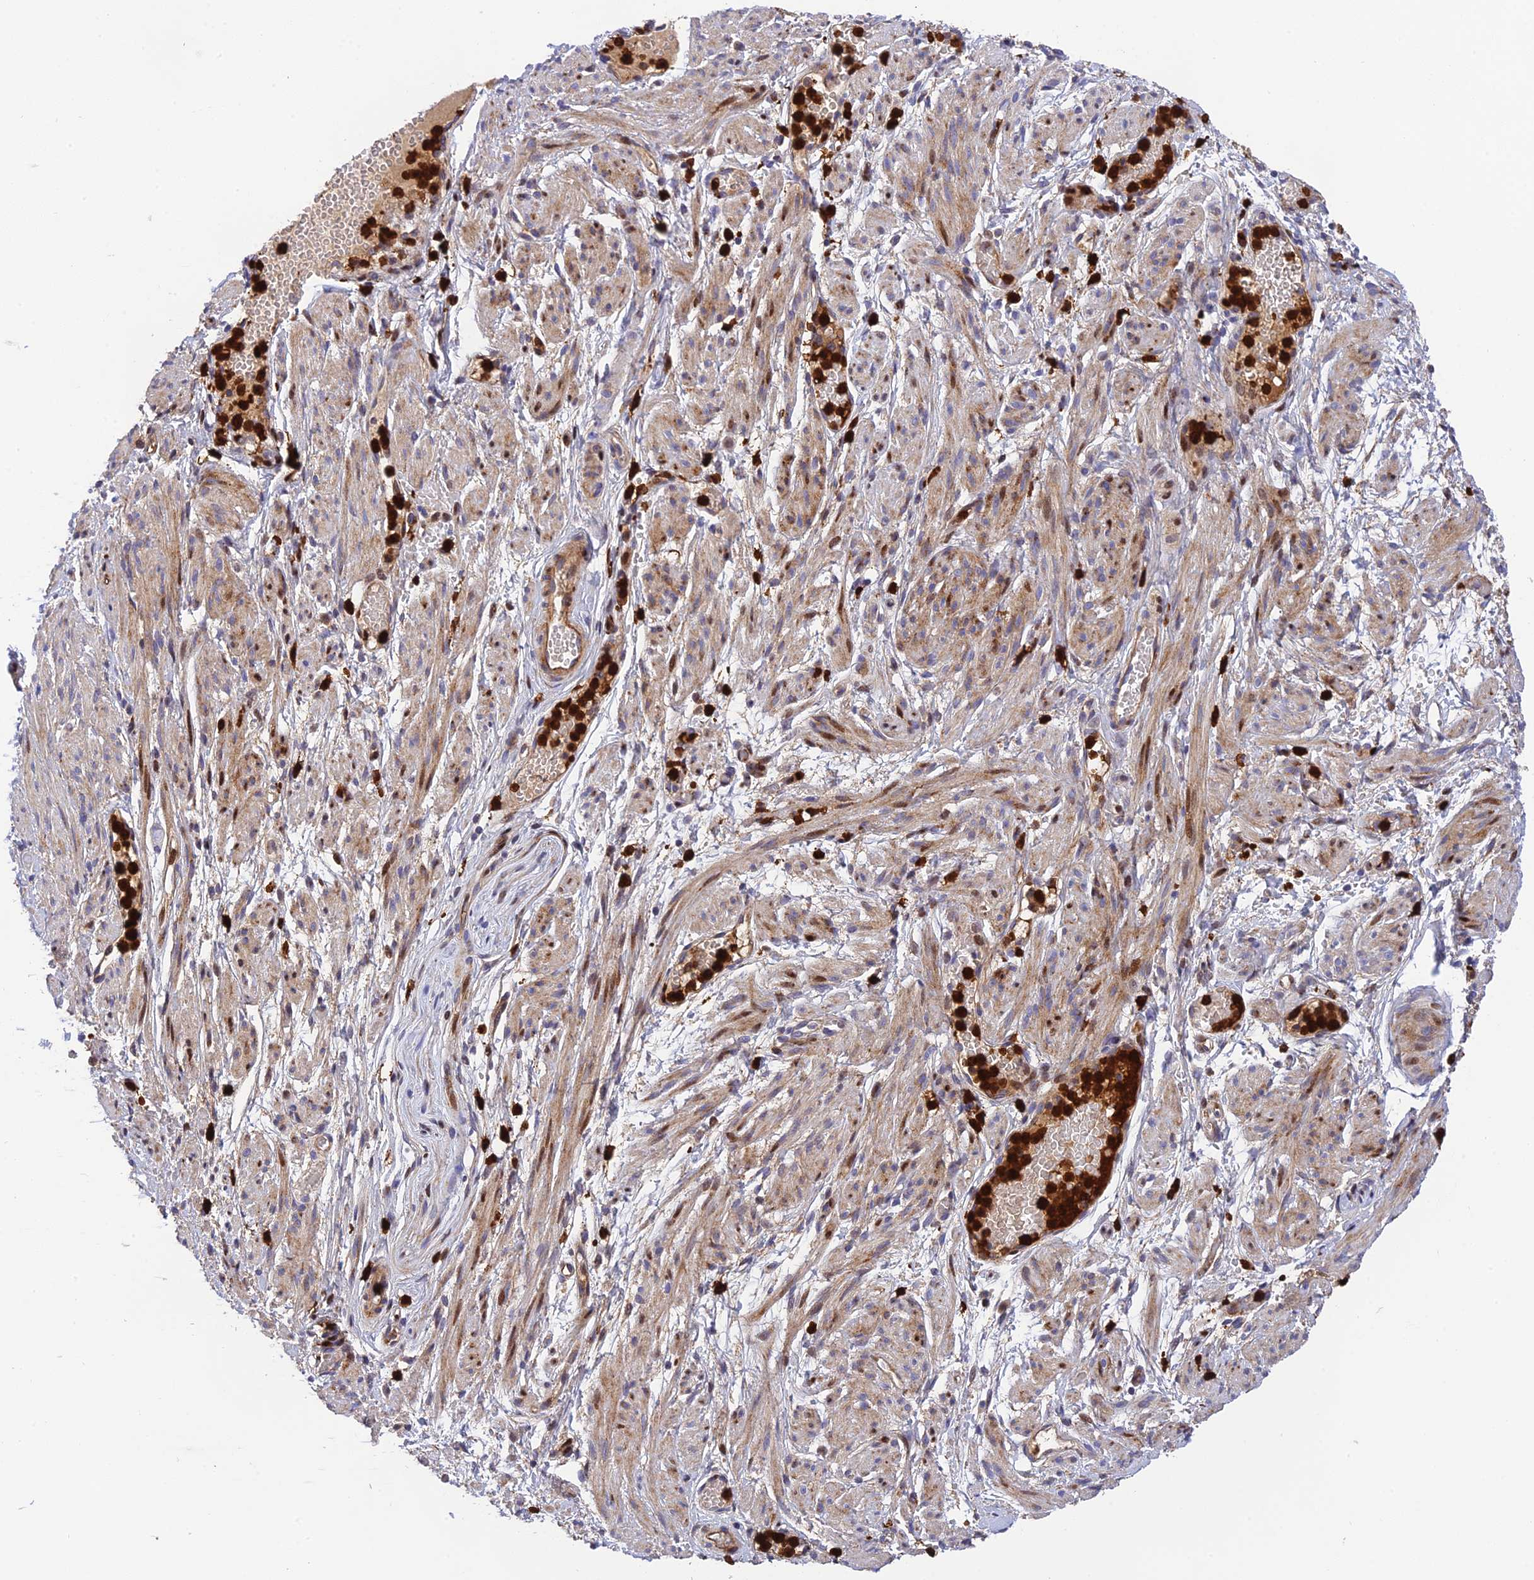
{"staining": {"intensity": "moderate", "quantity": "<25%", "location": "cytoplasmic/membranous"}, "tissue": "adipose tissue", "cell_type": "Adipocytes", "image_type": "normal", "snomed": [{"axis": "morphology", "description": "Normal tissue, NOS"}, {"axis": "topography", "description": "Smooth muscle"}, {"axis": "topography", "description": "Peripheral nerve tissue"}], "caption": "High-magnification brightfield microscopy of benign adipose tissue stained with DAB (3,3'-diaminobenzidine) (brown) and counterstained with hematoxylin (blue). adipocytes exhibit moderate cytoplasmic/membranous expression is appreciated in approximately<25% of cells.", "gene": "CPSF4L", "patient": {"sex": "female", "age": 39}}